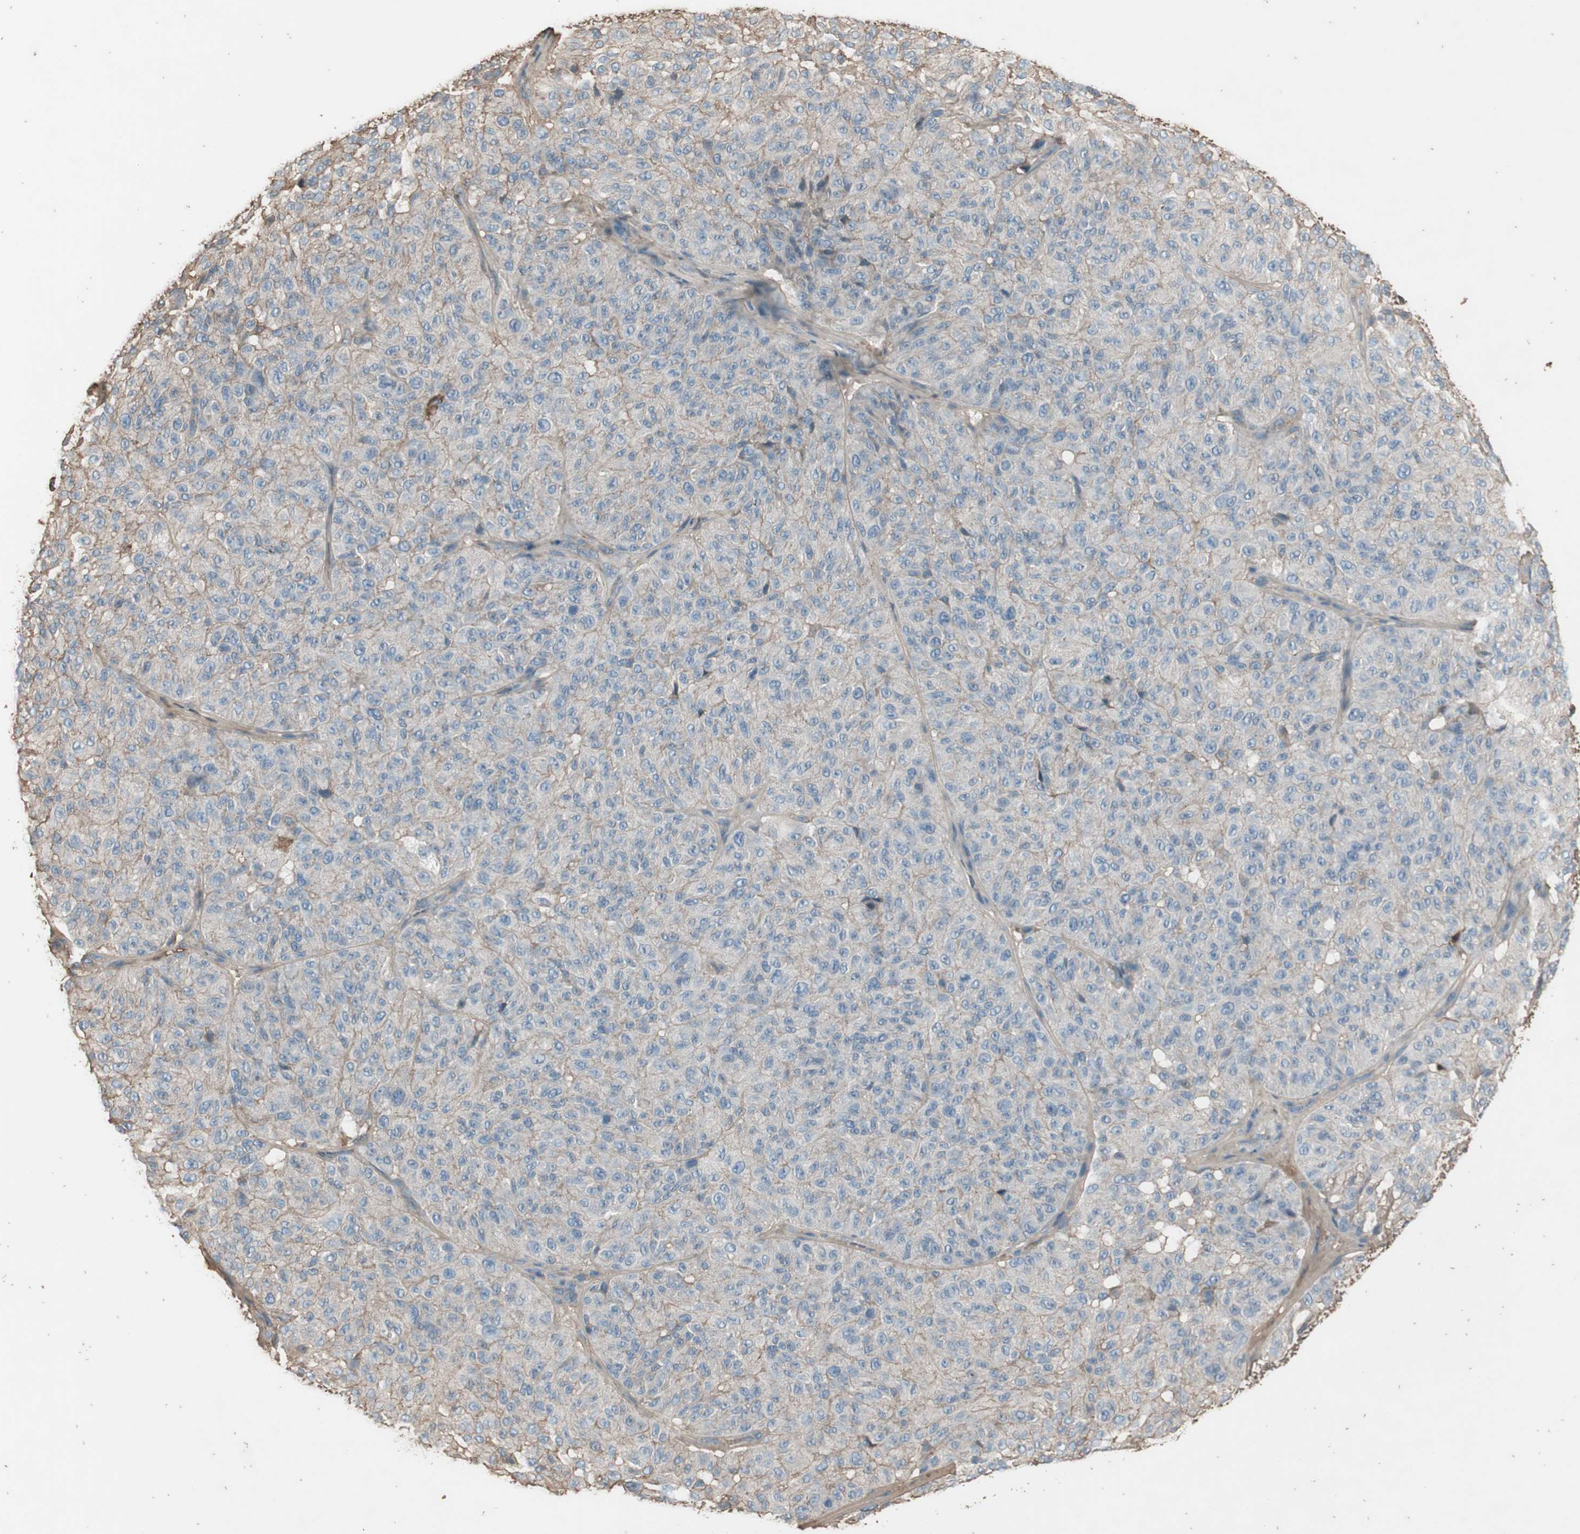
{"staining": {"intensity": "negative", "quantity": "none", "location": "none"}, "tissue": "melanoma", "cell_type": "Tumor cells", "image_type": "cancer", "snomed": [{"axis": "morphology", "description": "Malignant melanoma, NOS"}, {"axis": "topography", "description": "Skin"}], "caption": "Tumor cells are negative for protein expression in human malignant melanoma.", "gene": "MMP14", "patient": {"sex": "female", "age": 46}}